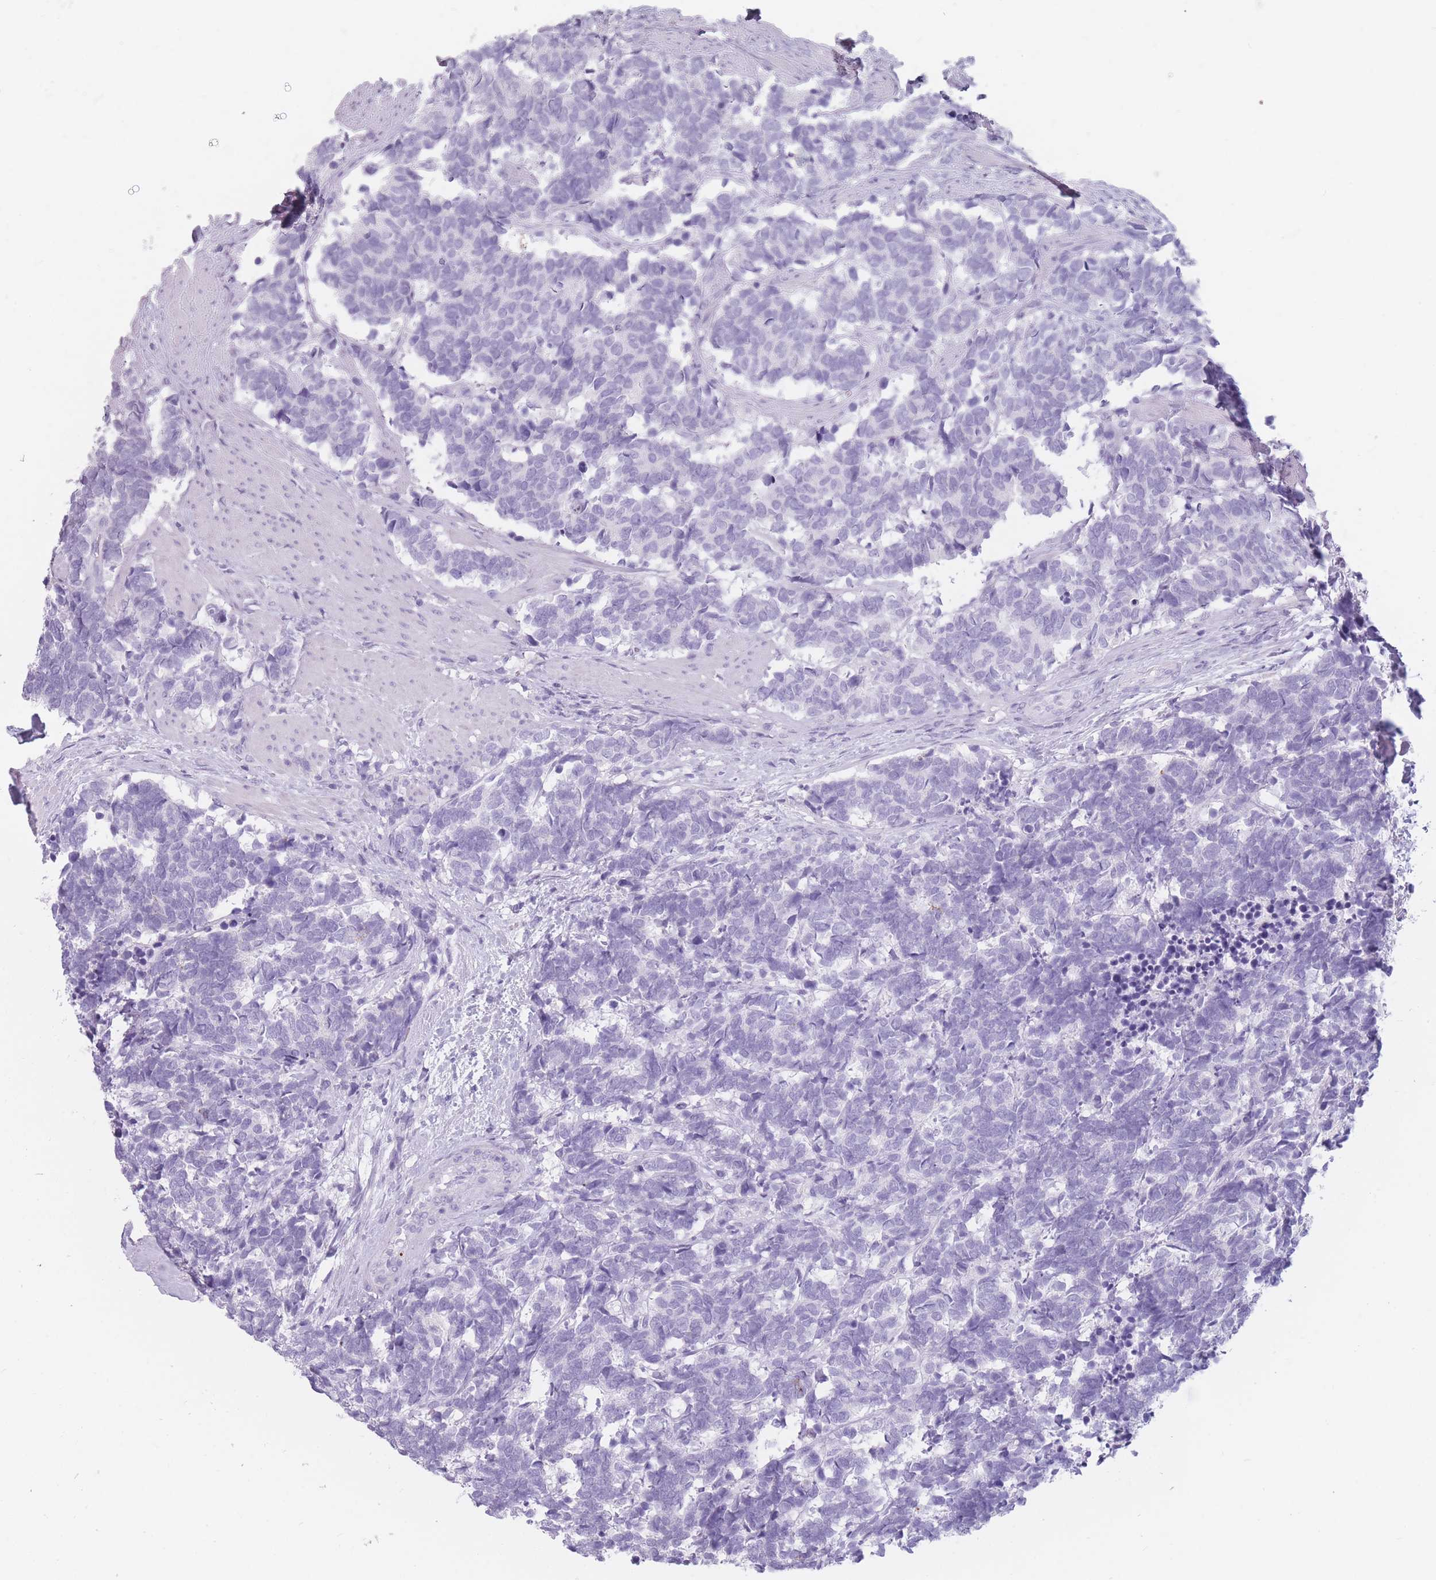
{"staining": {"intensity": "negative", "quantity": "none", "location": "none"}, "tissue": "carcinoid", "cell_type": "Tumor cells", "image_type": "cancer", "snomed": [{"axis": "morphology", "description": "Carcinoma, NOS"}, {"axis": "morphology", "description": "Carcinoid, malignant, NOS"}, {"axis": "topography", "description": "Prostate"}], "caption": "Carcinoid (malignant) was stained to show a protein in brown. There is no significant expression in tumor cells. (DAB IHC with hematoxylin counter stain).", "gene": "CCNO", "patient": {"sex": "male", "age": 57}}